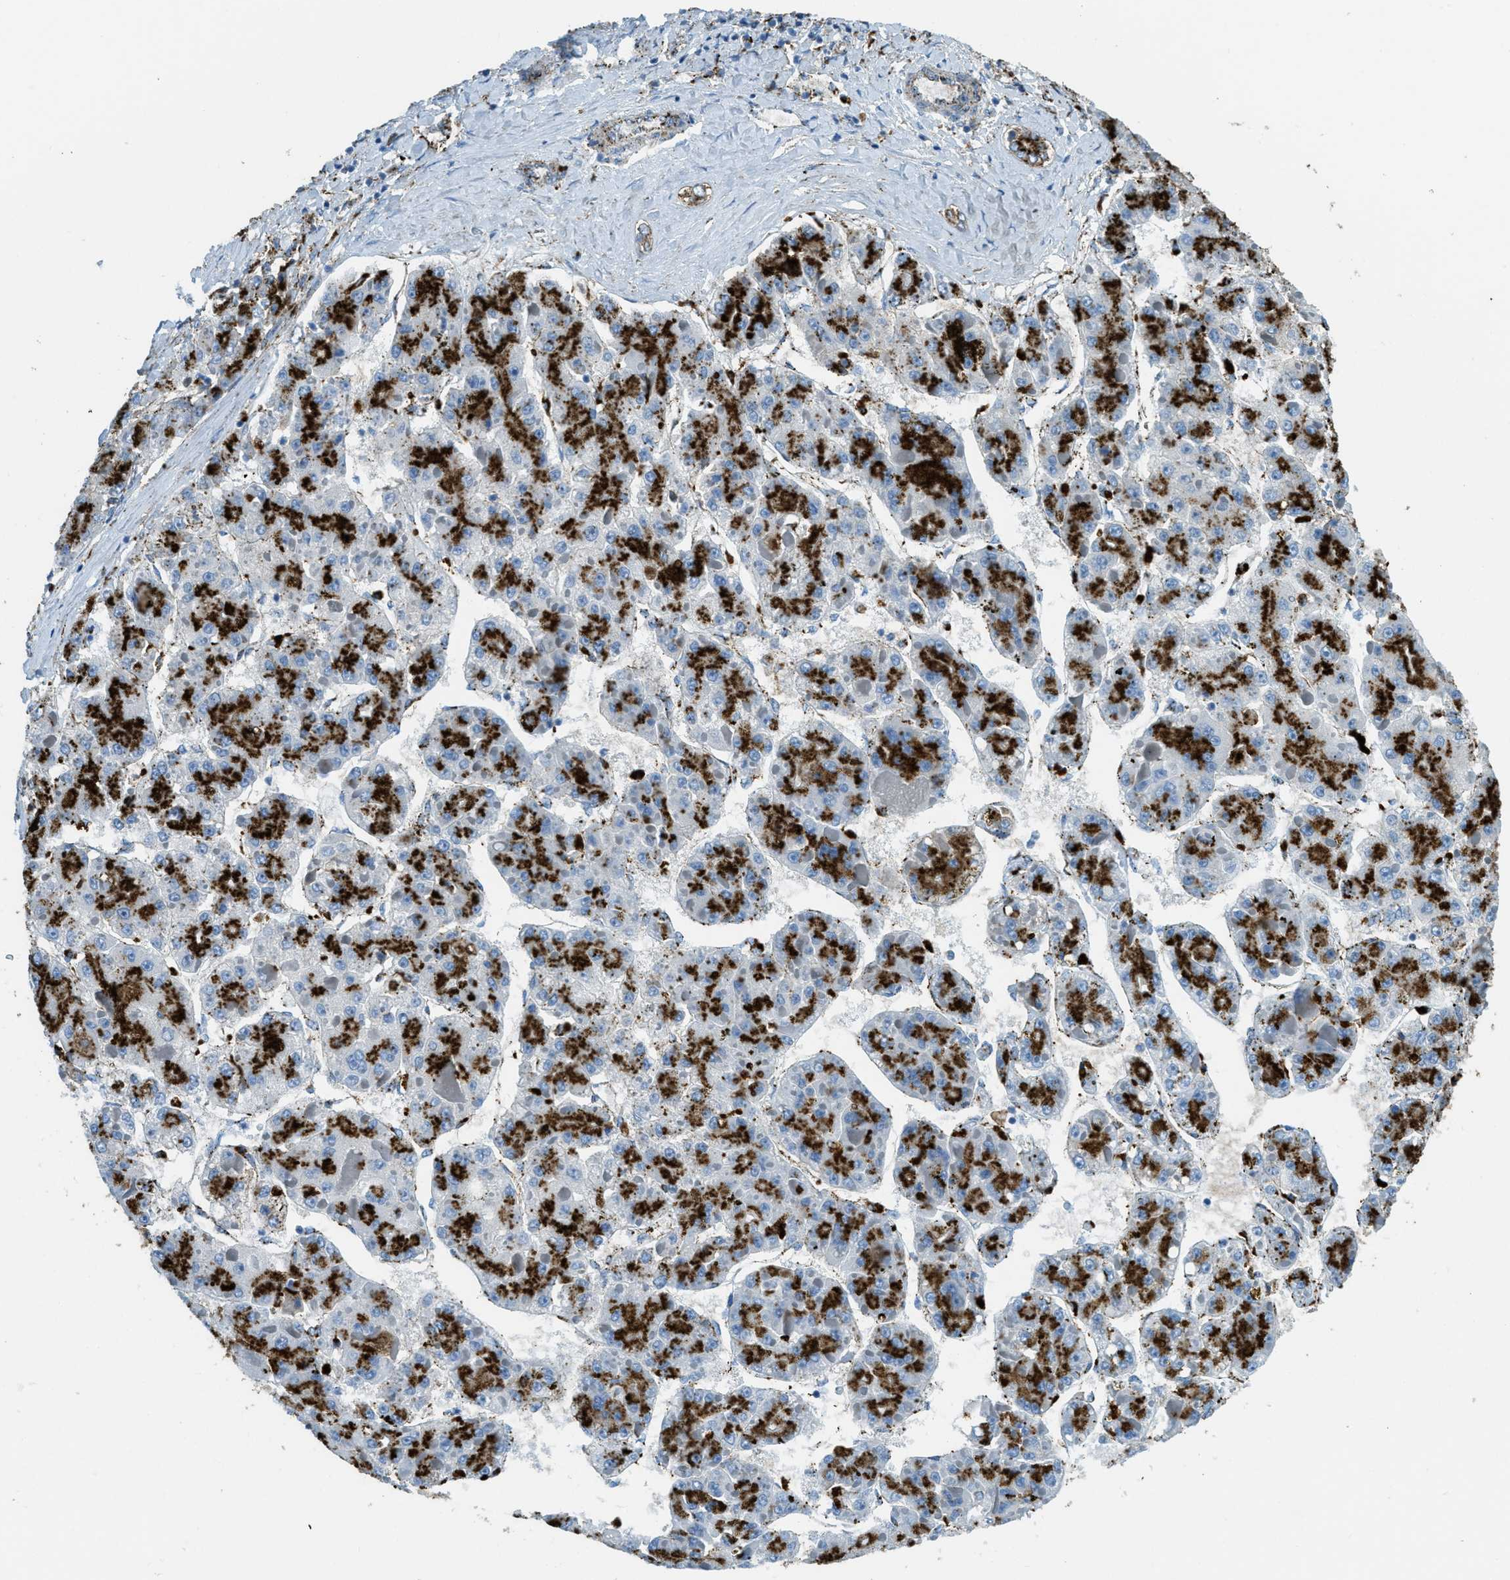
{"staining": {"intensity": "strong", "quantity": ">75%", "location": "cytoplasmic/membranous"}, "tissue": "liver cancer", "cell_type": "Tumor cells", "image_type": "cancer", "snomed": [{"axis": "morphology", "description": "Carcinoma, Hepatocellular, NOS"}, {"axis": "topography", "description": "Liver"}], "caption": "Protein staining shows strong cytoplasmic/membranous staining in about >75% of tumor cells in liver hepatocellular carcinoma.", "gene": "SCARB2", "patient": {"sex": "female", "age": 73}}